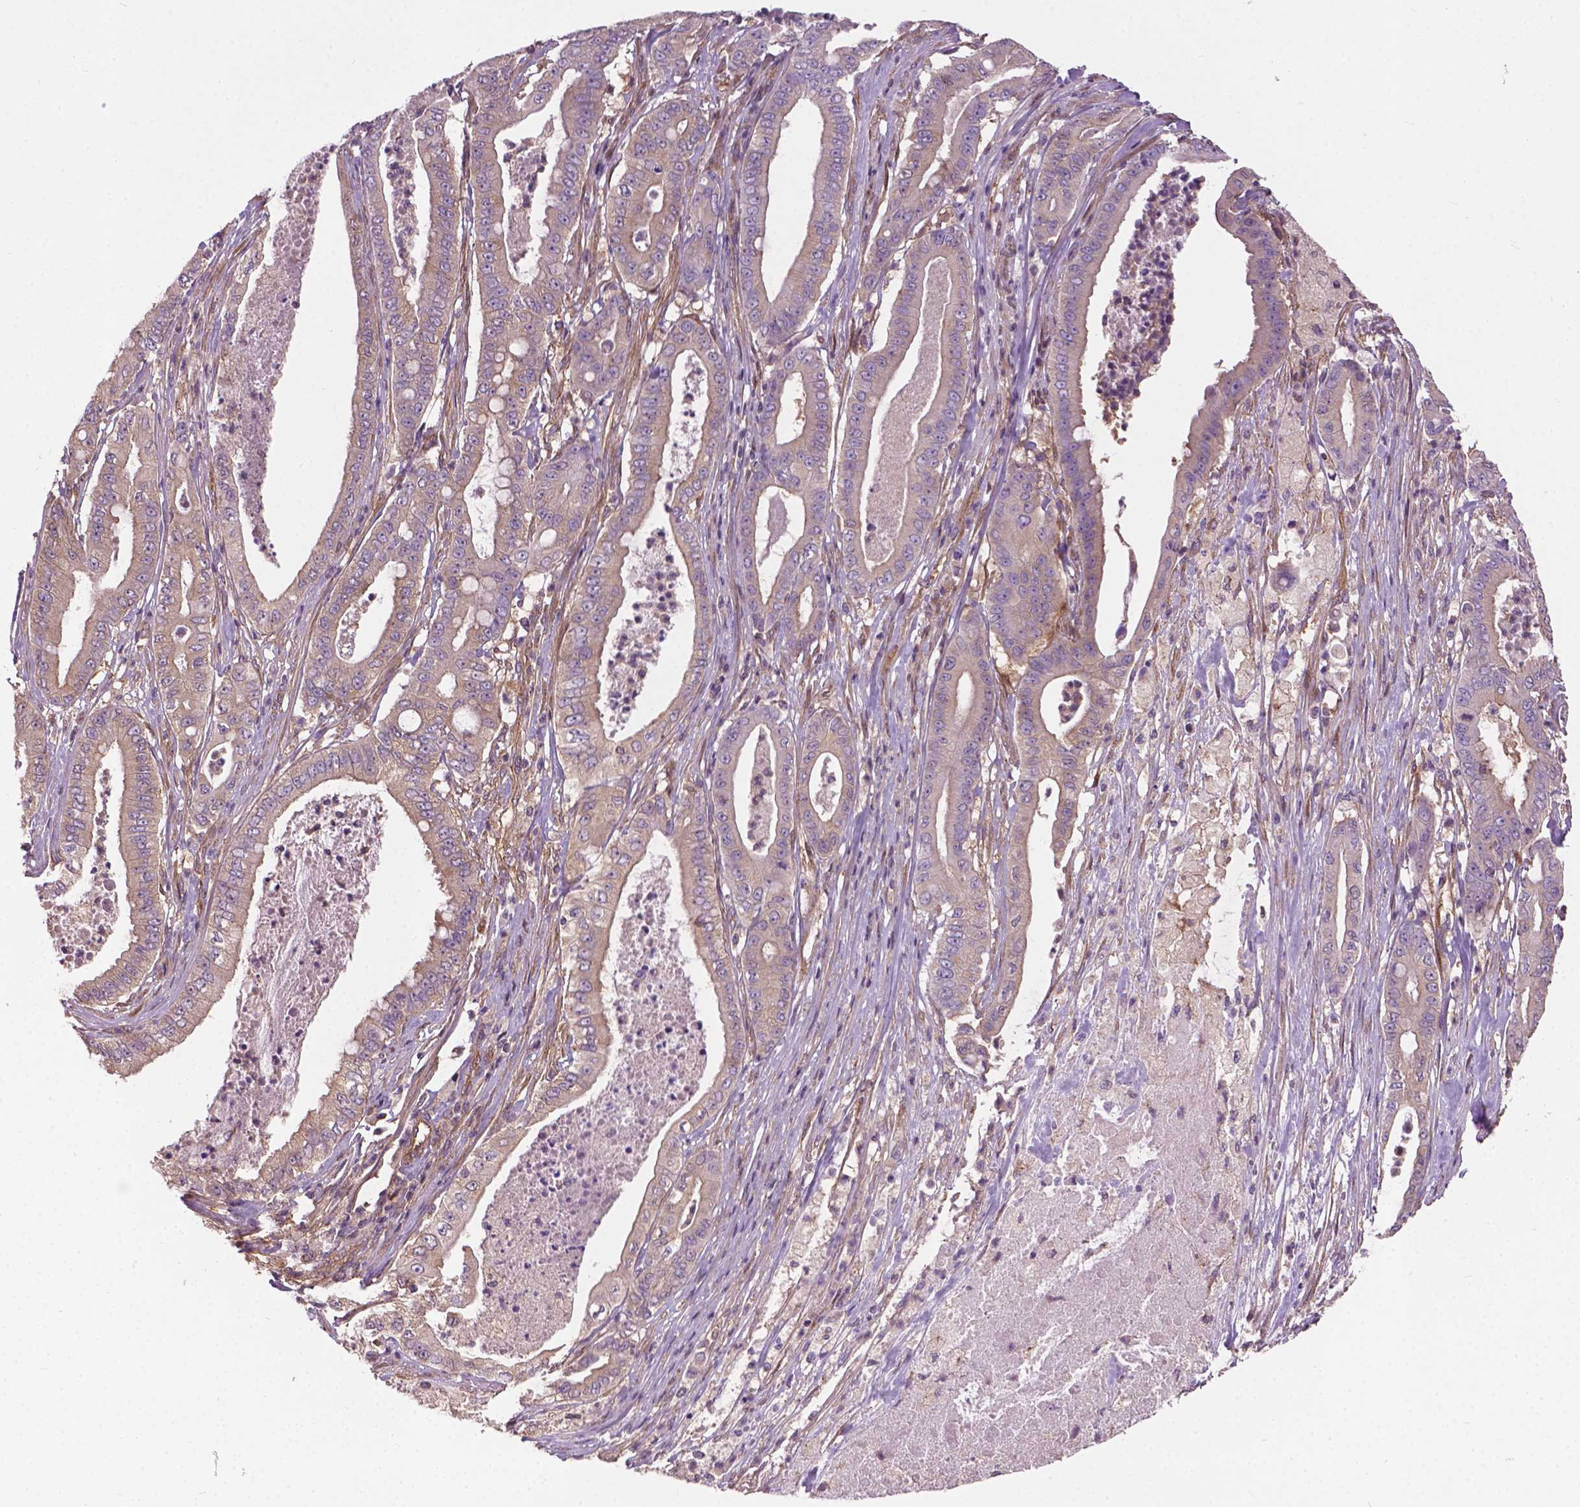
{"staining": {"intensity": "negative", "quantity": "none", "location": "none"}, "tissue": "pancreatic cancer", "cell_type": "Tumor cells", "image_type": "cancer", "snomed": [{"axis": "morphology", "description": "Adenocarcinoma, NOS"}, {"axis": "topography", "description": "Pancreas"}], "caption": "Immunohistochemistry of adenocarcinoma (pancreatic) exhibits no staining in tumor cells.", "gene": "MZT1", "patient": {"sex": "male", "age": 71}}